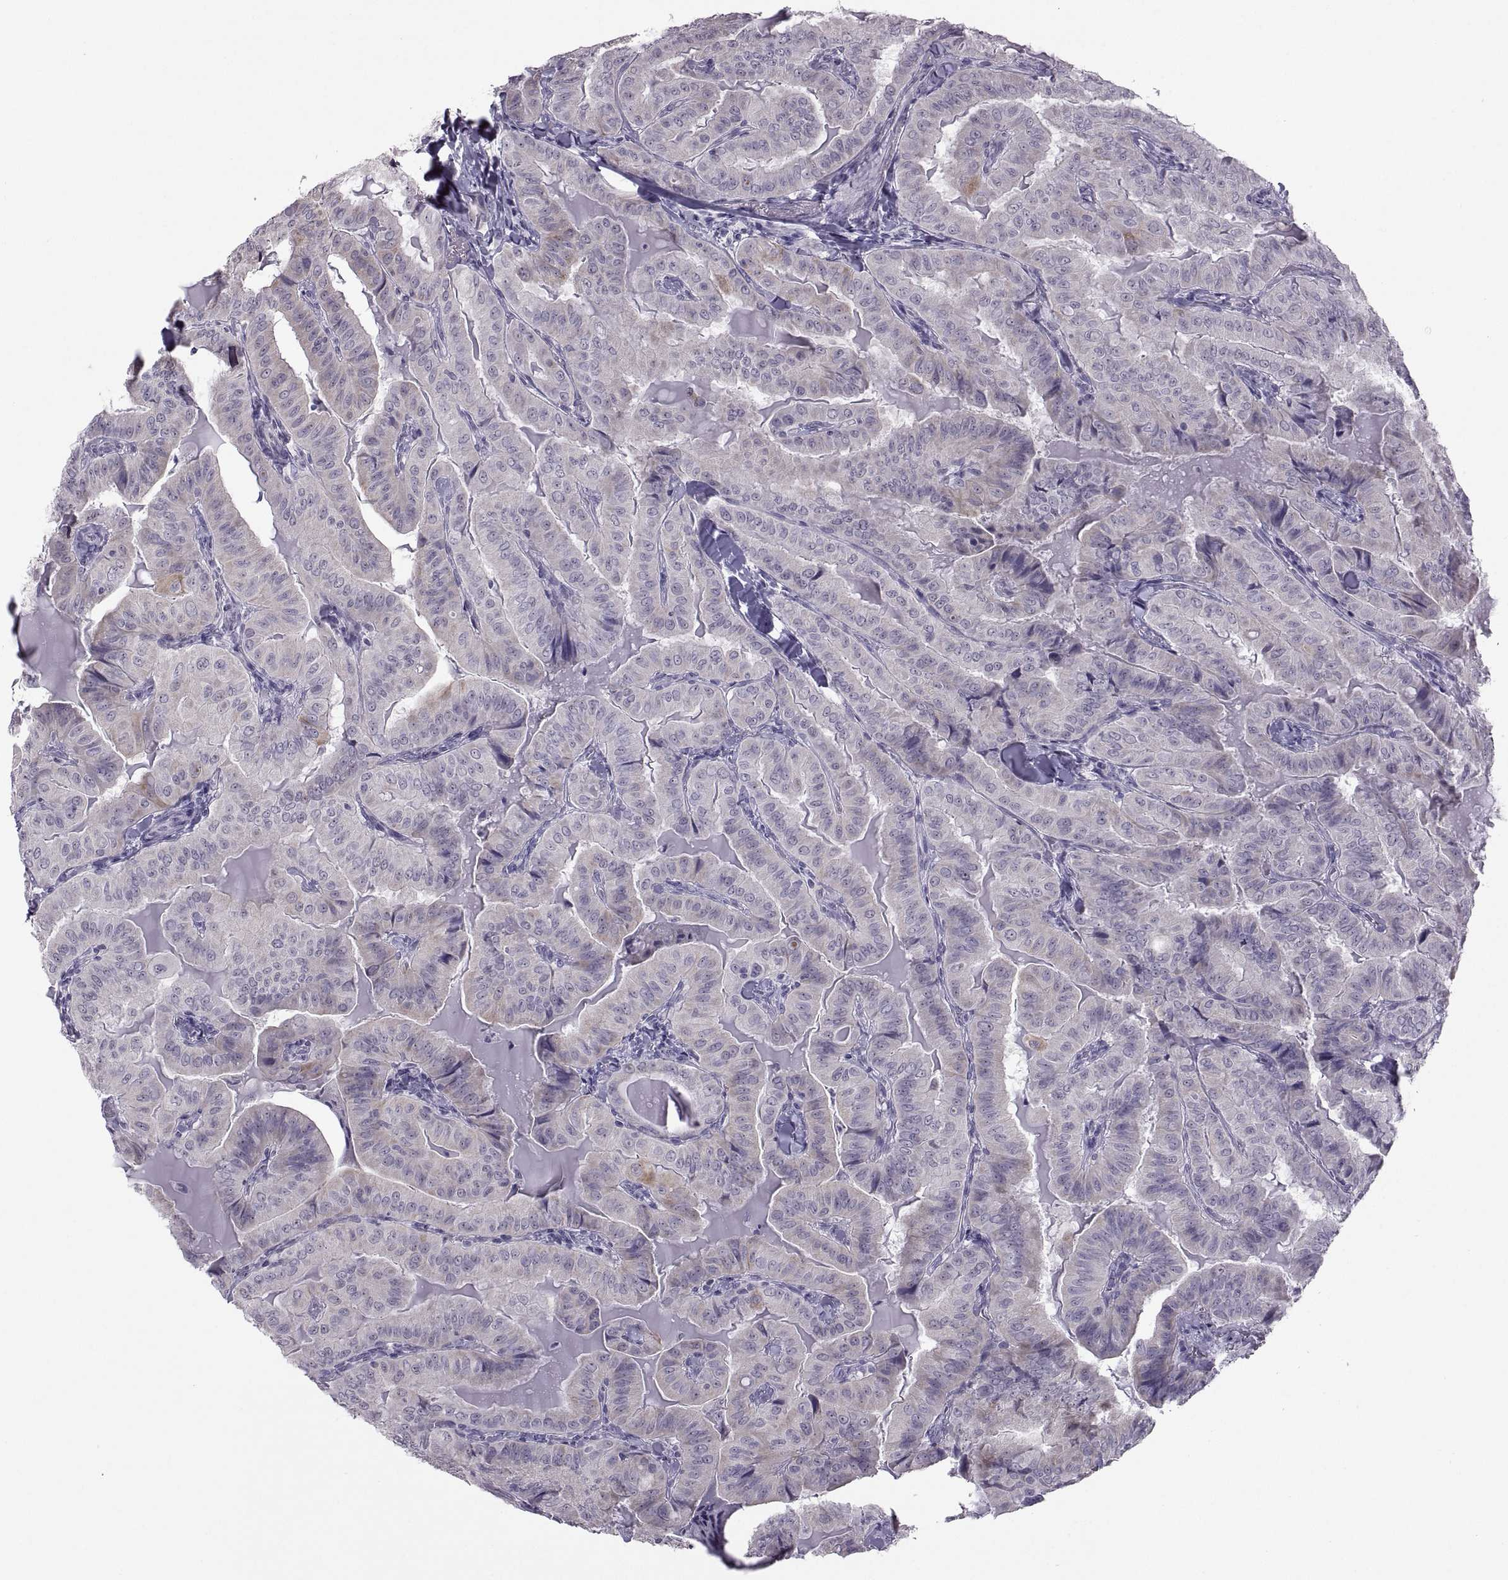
{"staining": {"intensity": "moderate", "quantity": "<25%", "location": "cytoplasmic/membranous"}, "tissue": "thyroid cancer", "cell_type": "Tumor cells", "image_type": "cancer", "snomed": [{"axis": "morphology", "description": "Papillary adenocarcinoma, NOS"}, {"axis": "topography", "description": "Thyroid gland"}], "caption": "This is a micrograph of IHC staining of papillary adenocarcinoma (thyroid), which shows moderate staining in the cytoplasmic/membranous of tumor cells.", "gene": "ASIC2", "patient": {"sex": "female", "age": 68}}